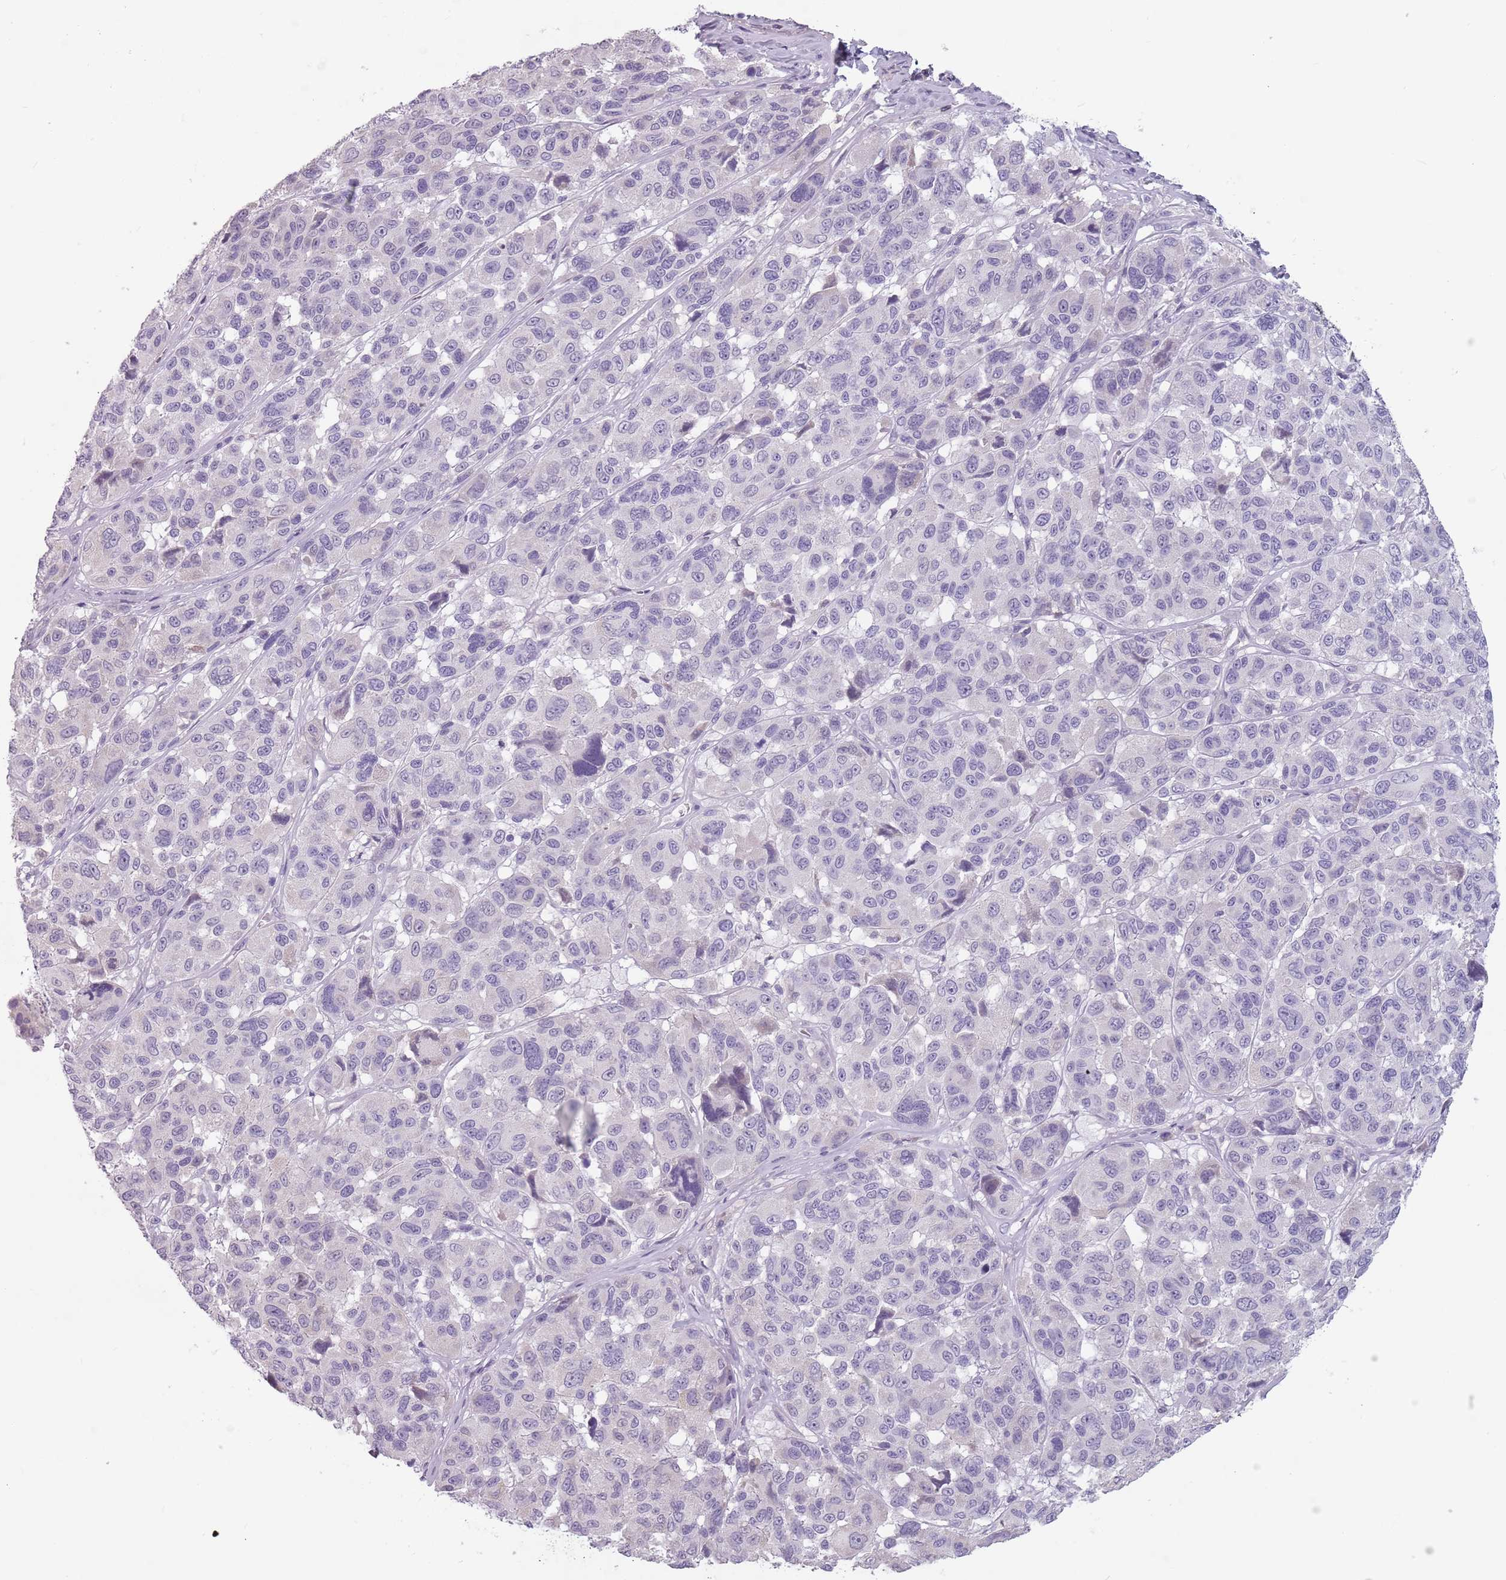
{"staining": {"intensity": "negative", "quantity": "none", "location": "none"}, "tissue": "melanoma", "cell_type": "Tumor cells", "image_type": "cancer", "snomed": [{"axis": "morphology", "description": "Malignant melanoma, NOS"}, {"axis": "topography", "description": "Skin"}], "caption": "Immunohistochemistry of human melanoma exhibits no staining in tumor cells. (DAB immunohistochemistry with hematoxylin counter stain).", "gene": "CEP19", "patient": {"sex": "female", "age": 66}}